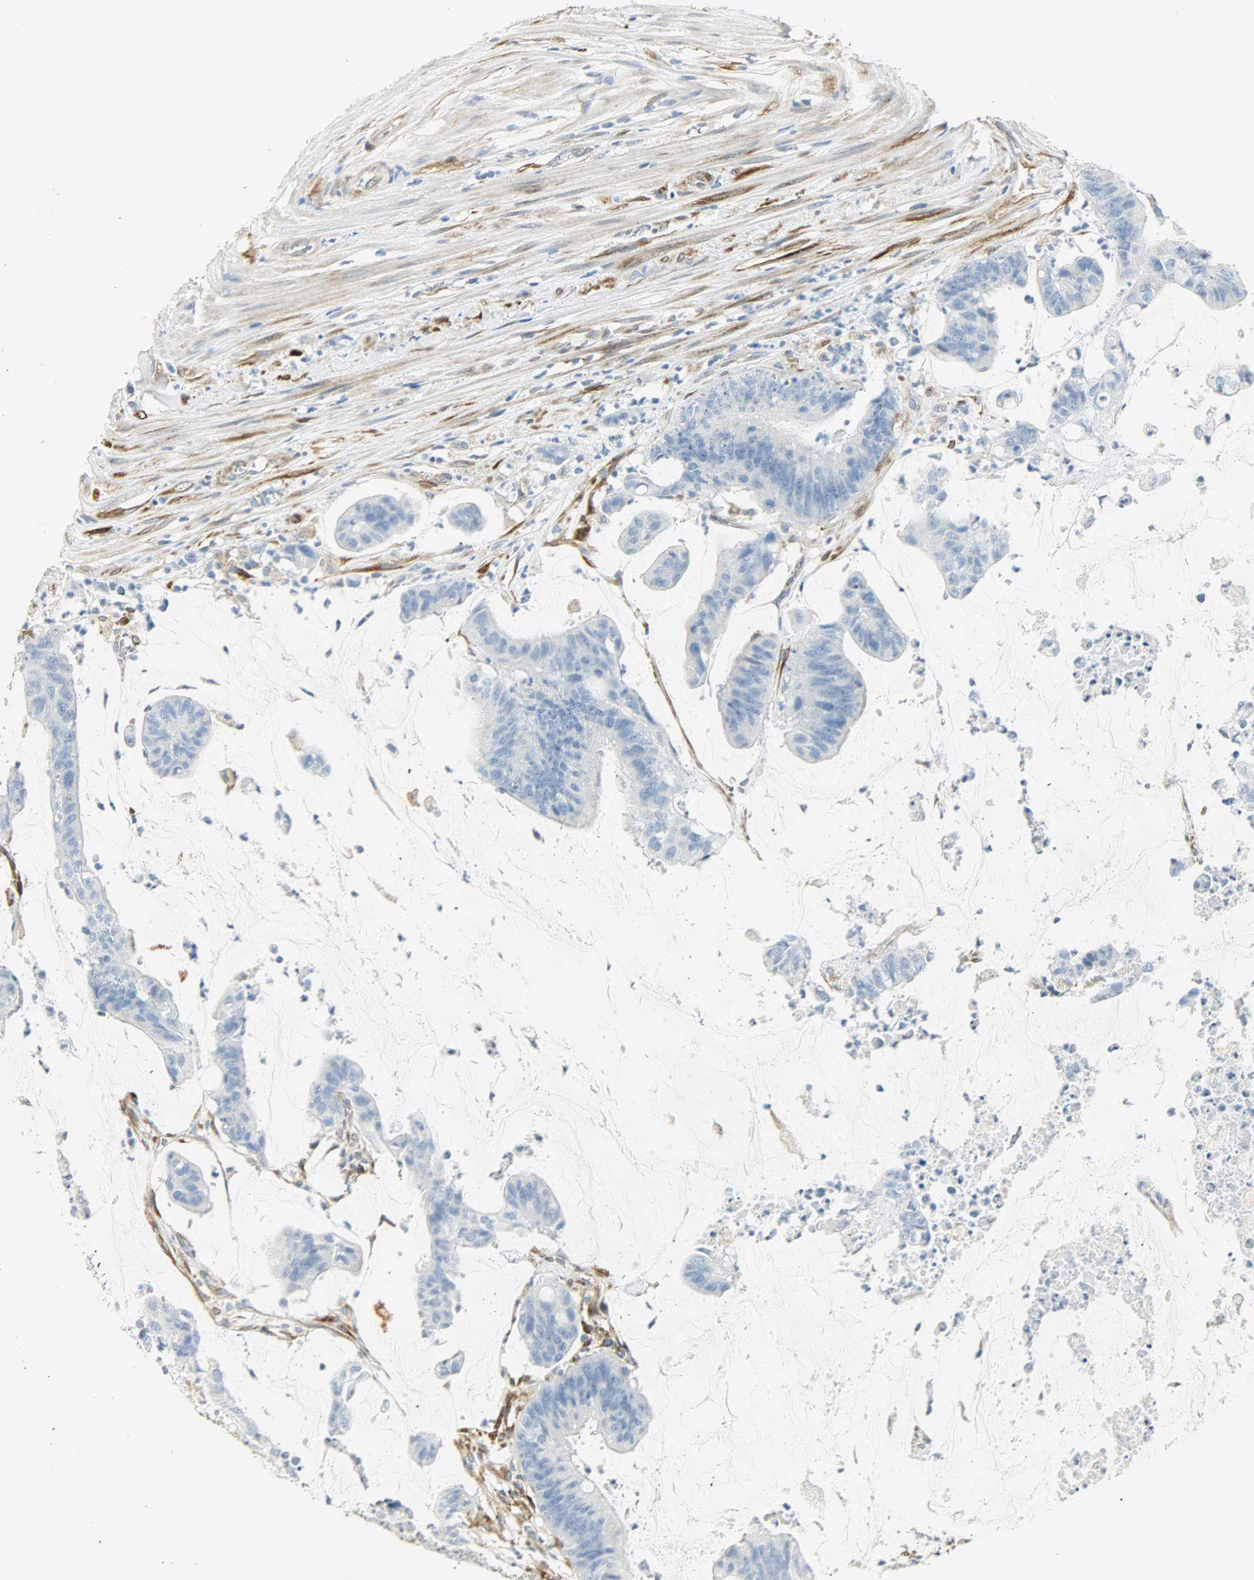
{"staining": {"intensity": "negative", "quantity": "none", "location": "none"}, "tissue": "colorectal cancer", "cell_type": "Tumor cells", "image_type": "cancer", "snomed": [{"axis": "morphology", "description": "Adenocarcinoma, NOS"}, {"axis": "topography", "description": "Rectum"}], "caption": "This is an immunohistochemistry photomicrograph of human adenocarcinoma (colorectal). There is no positivity in tumor cells.", "gene": "PKD2", "patient": {"sex": "female", "age": 66}}